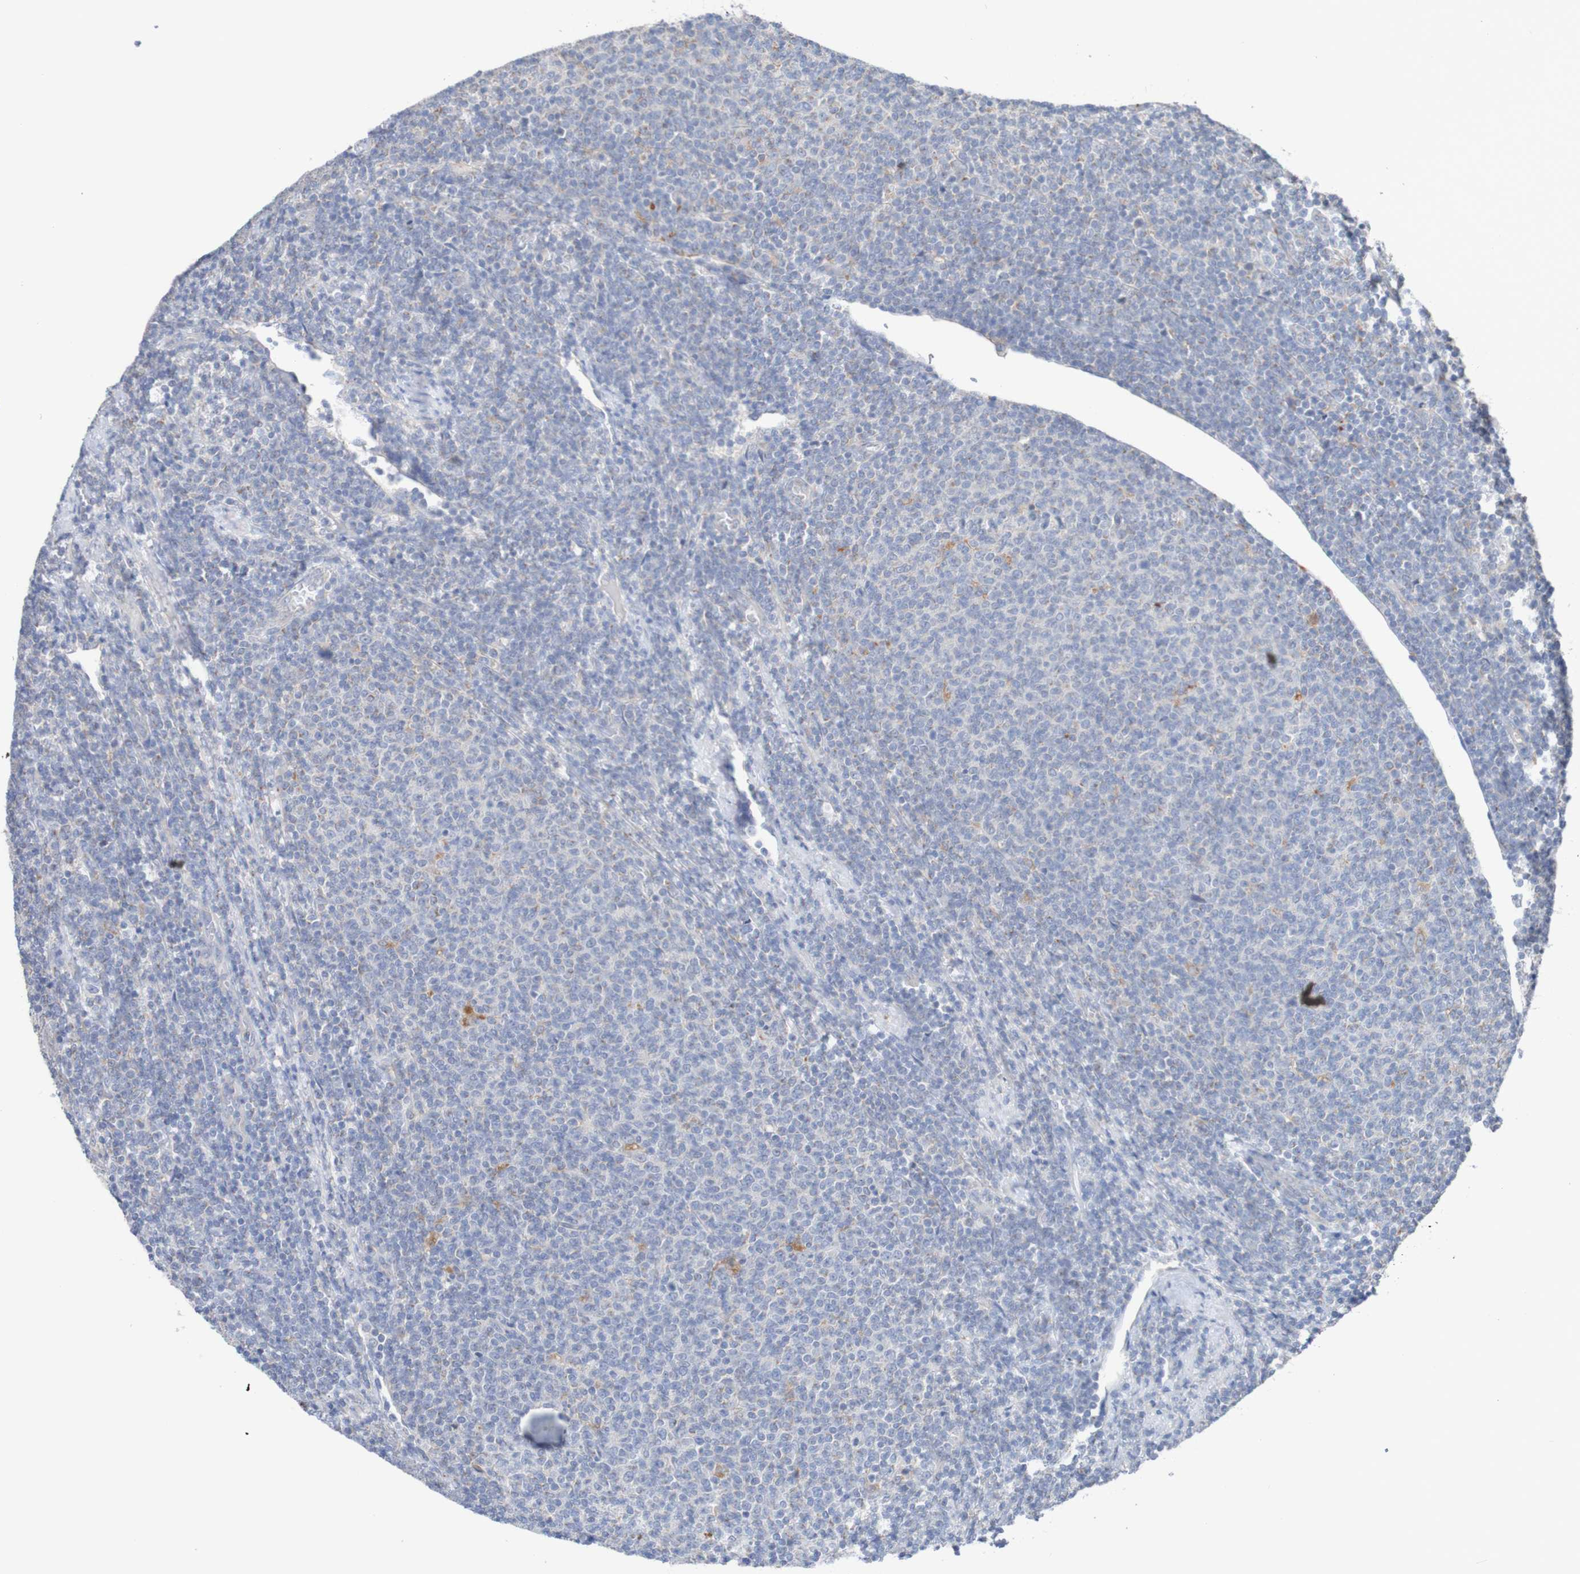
{"staining": {"intensity": "negative", "quantity": "none", "location": "none"}, "tissue": "lymphoma", "cell_type": "Tumor cells", "image_type": "cancer", "snomed": [{"axis": "morphology", "description": "Malignant lymphoma, non-Hodgkin's type, Low grade"}, {"axis": "topography", "description": "Lymph node"}], "caption": "IHC photomicrograph of malignant lymphoma, non-Hodgkin's type (low-grade) stained for a protein (brown), which shows no expression in tumor cells.", "gene": "PHYH", "patient": {"sex": "male", "age": 66}}